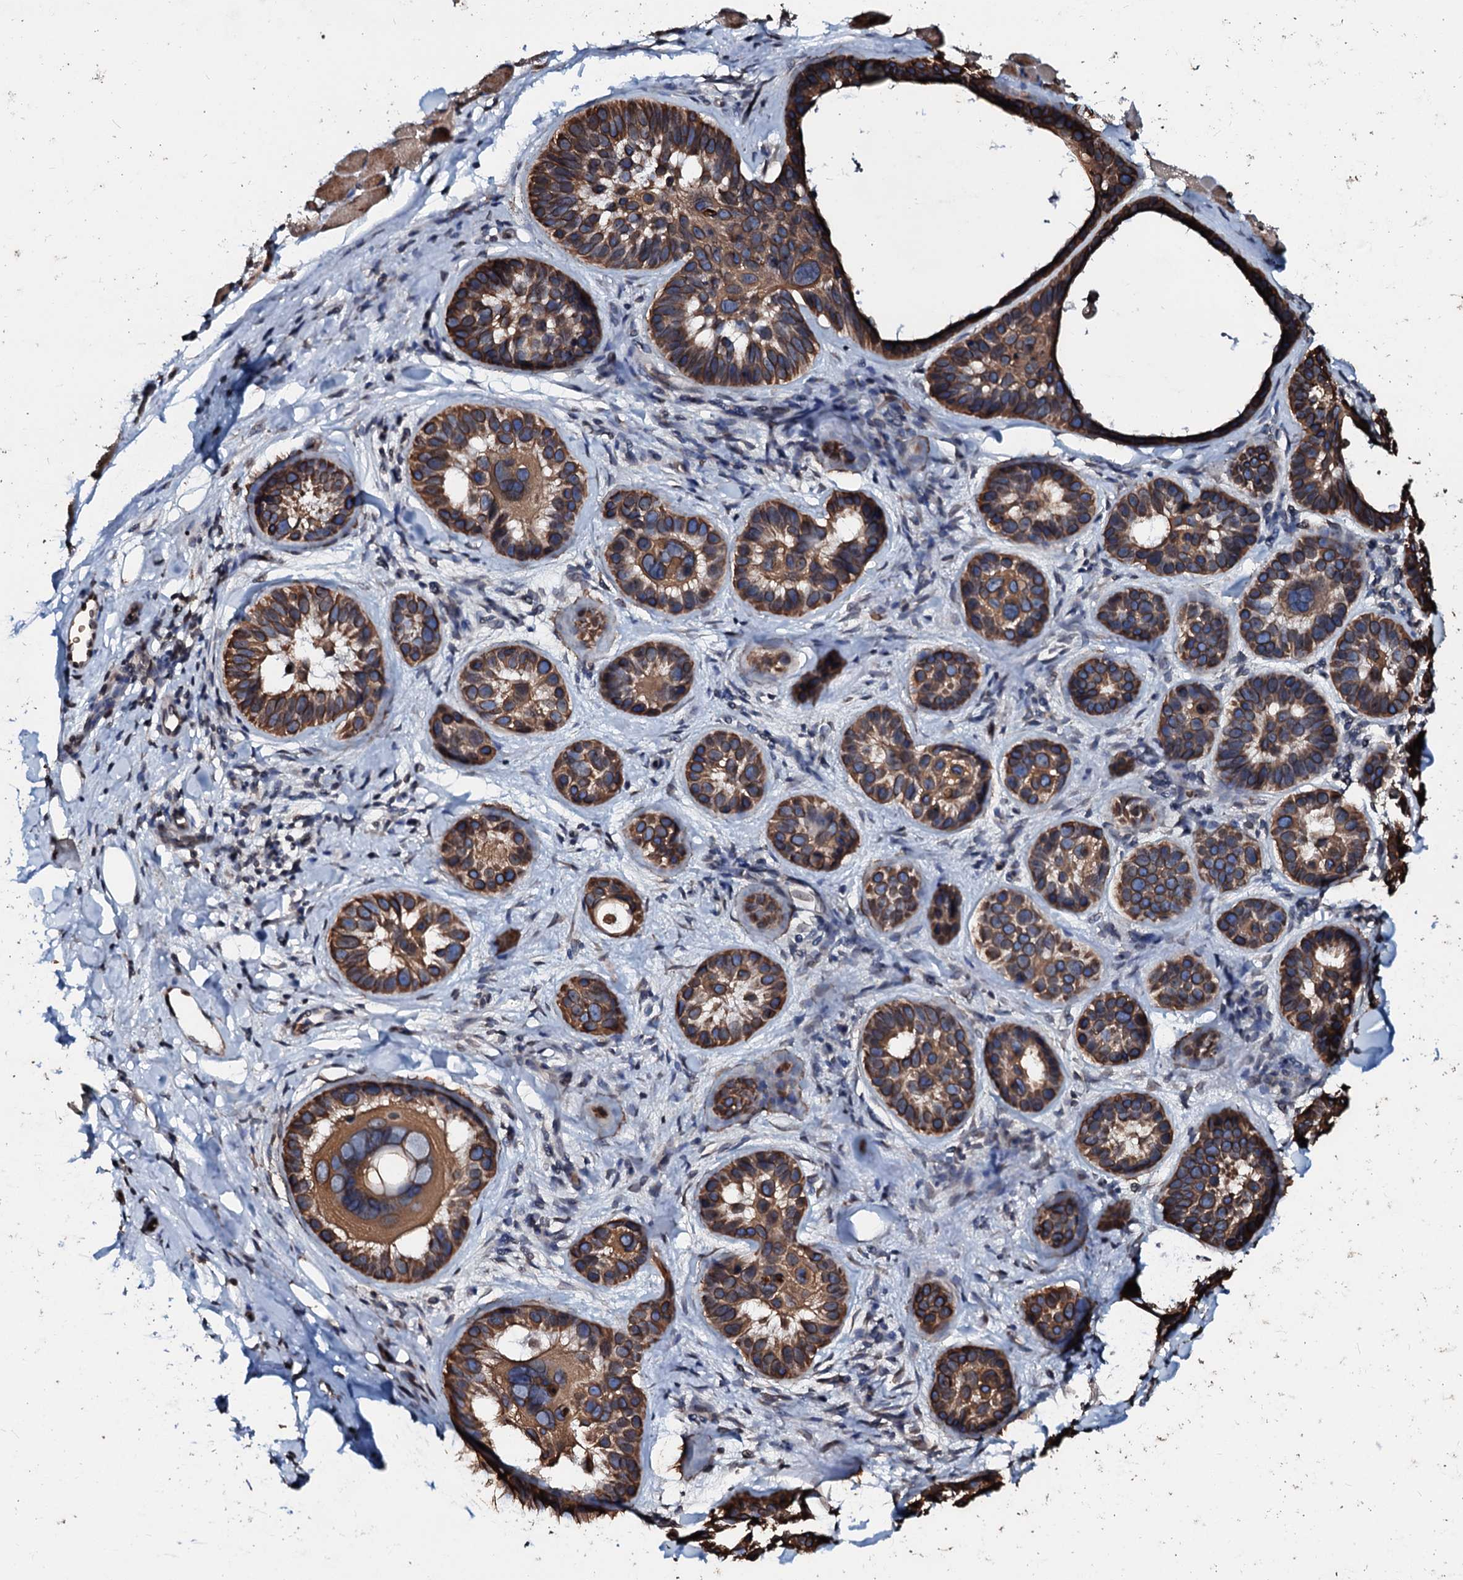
{"staining": {"intensity": "moderate", "quantity": ">75%", "location": "cytoplasmic/membranous,nuclear"}, "tissue": "skin cancer", "cell_type": "Tumor cells", "image_type": "cancer", "snomed": [{"axis": "morphology", "description": "Basal cell carcinoma"}, {"axis": "topography", "description": "Skin"}], "caption": "Immunohistochemical staining of human basal cell carcinoma (skin) demonstrates medium levels of moderate cytoplasmic/membranous and nuclear positivity in about >75% of tumor cells. (DAB (3,3'-diaminobenzidine) IHC, brown staining for protein, blue staining for nuclei).", "gene": "NRP2", "patient": {"sex": "male", "age": 62}}